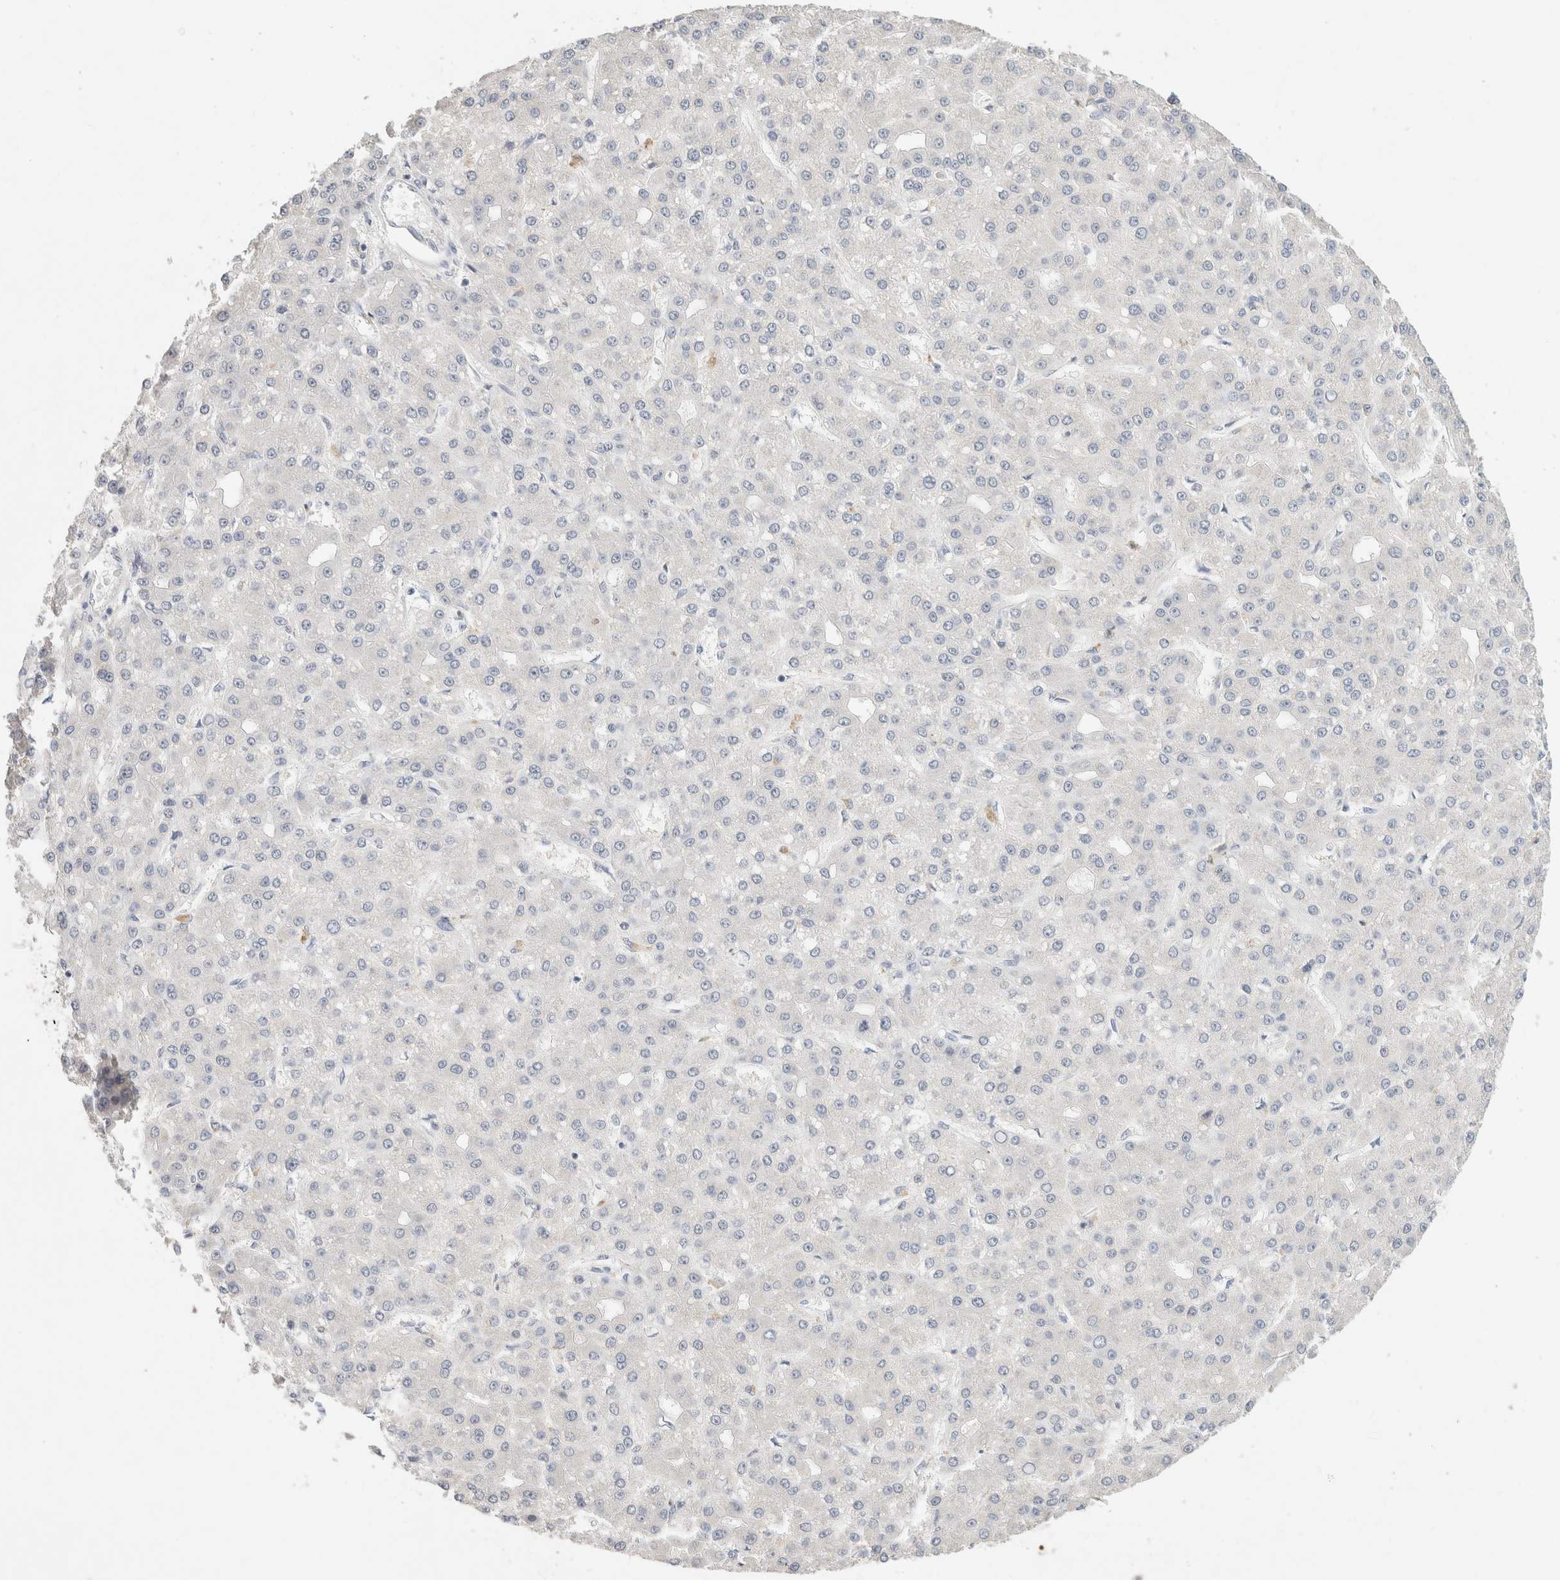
{"staining": {"intensity": "negative", "quantity": "none", "location": "none"}, "tissue": "liver cancer", "cell_type": "Tumor cells", "image_type": "cancer", "snomed": [{"axis": "morphology", "description": "Carcinoma, Hepatocellular, NOS"}, {"axis": "topography", "description": "Liver"}], "caption": "Tumor cells are negative for protein expression in human liver cancer. Nuclei are stained in blue.", "gene": "MPP2", "patient": {"sex": "male", "age": 67}}